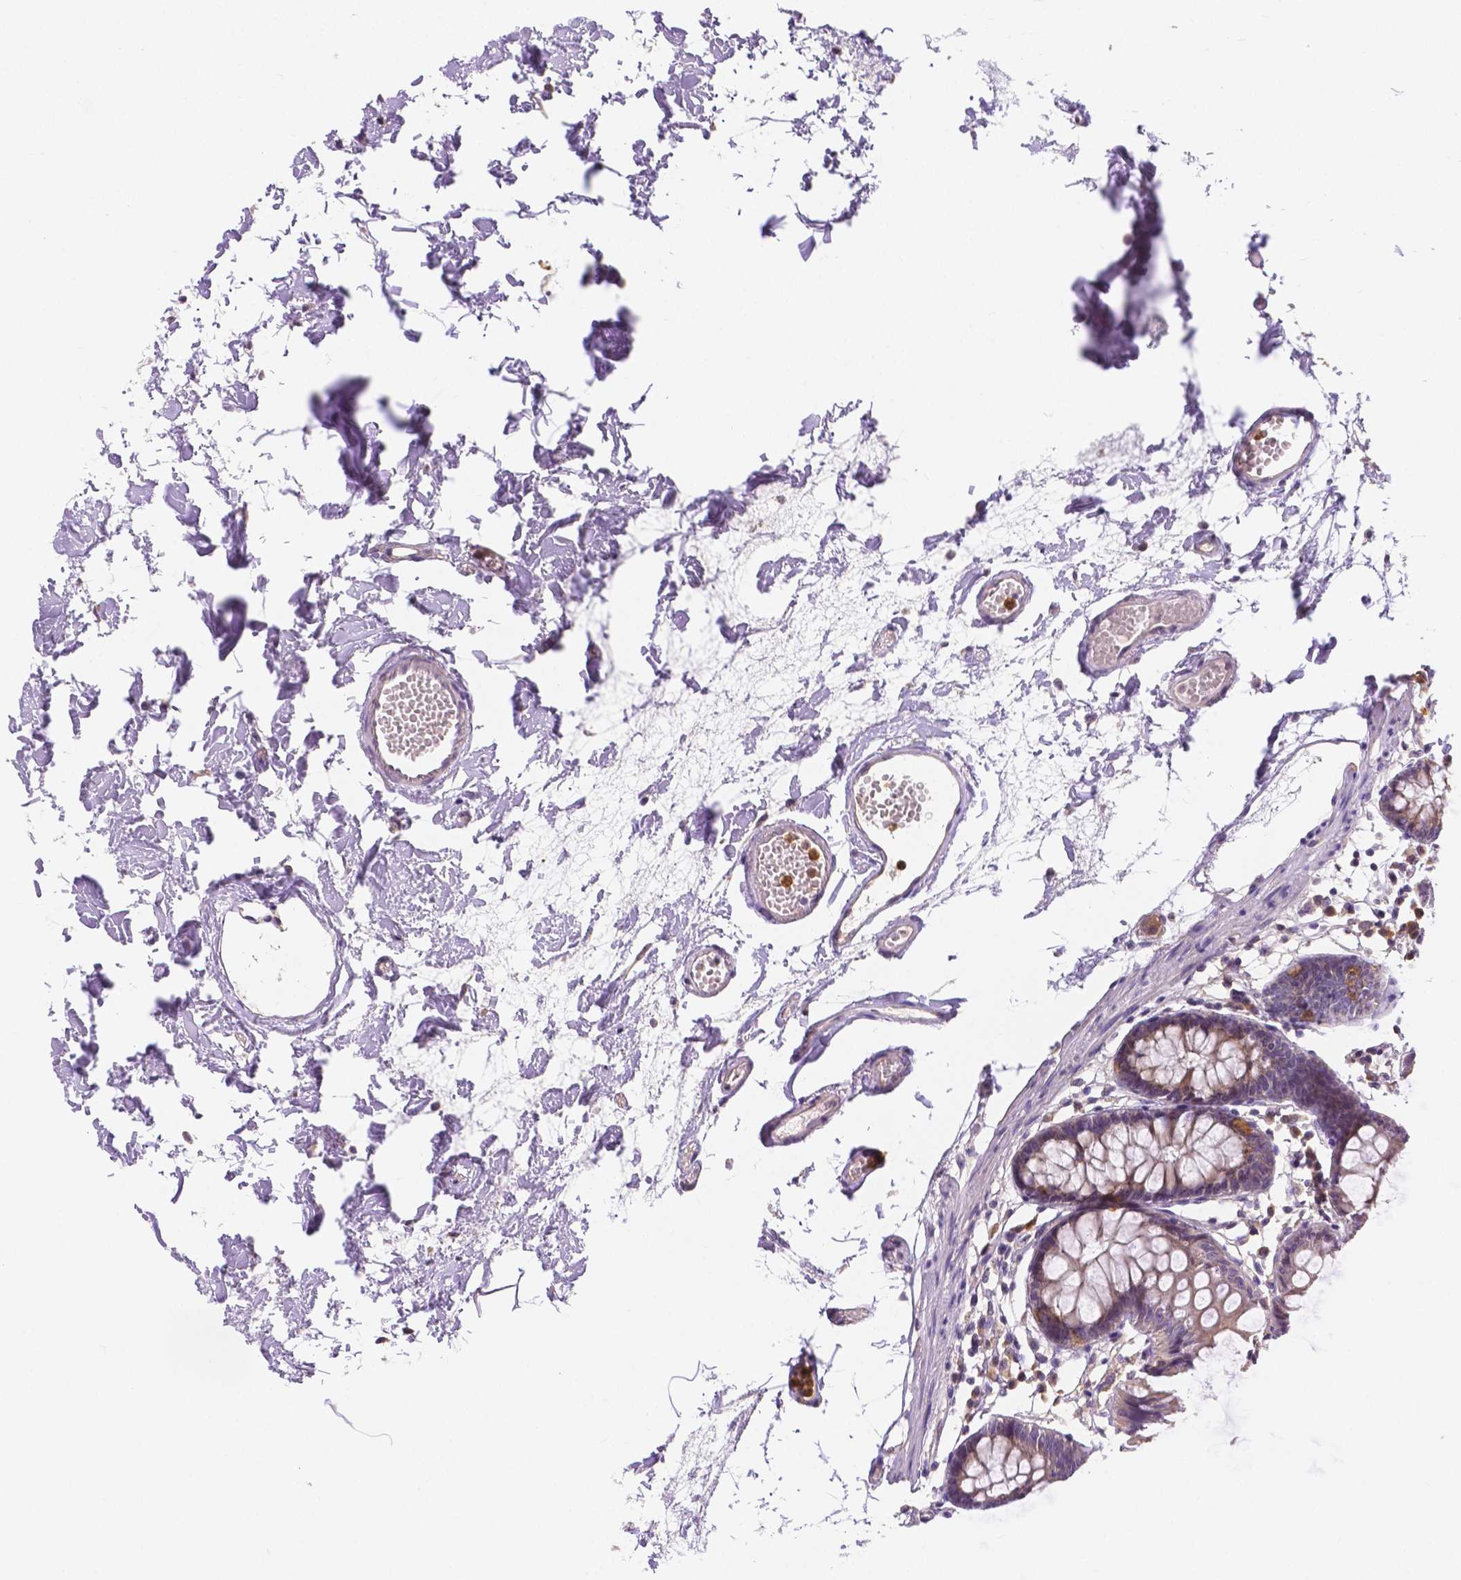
{"staining": {"intensity": "negative", "quantity": "none", "location": "none"}, "tissue": "colon", "cell_type": "Endothelial cells", "image_type": "normal", "snomed": [{"axis": "morphology", "description": "Normal tissue, NOS"}, {"axis": "topography", "description": "Colon"}], "caption": "The histopathology image demonstrates no staining of endothelial cells in normal colon. The staining was performed using DAB (3,3'-diaminobenzidine) to visualize the protein expression in brown, while the nuclei were stained in blue with hematoxylin (Magnification: 20x).", "gene": "ZNRD2", "patient": {"sex": "female", "age": 84}}